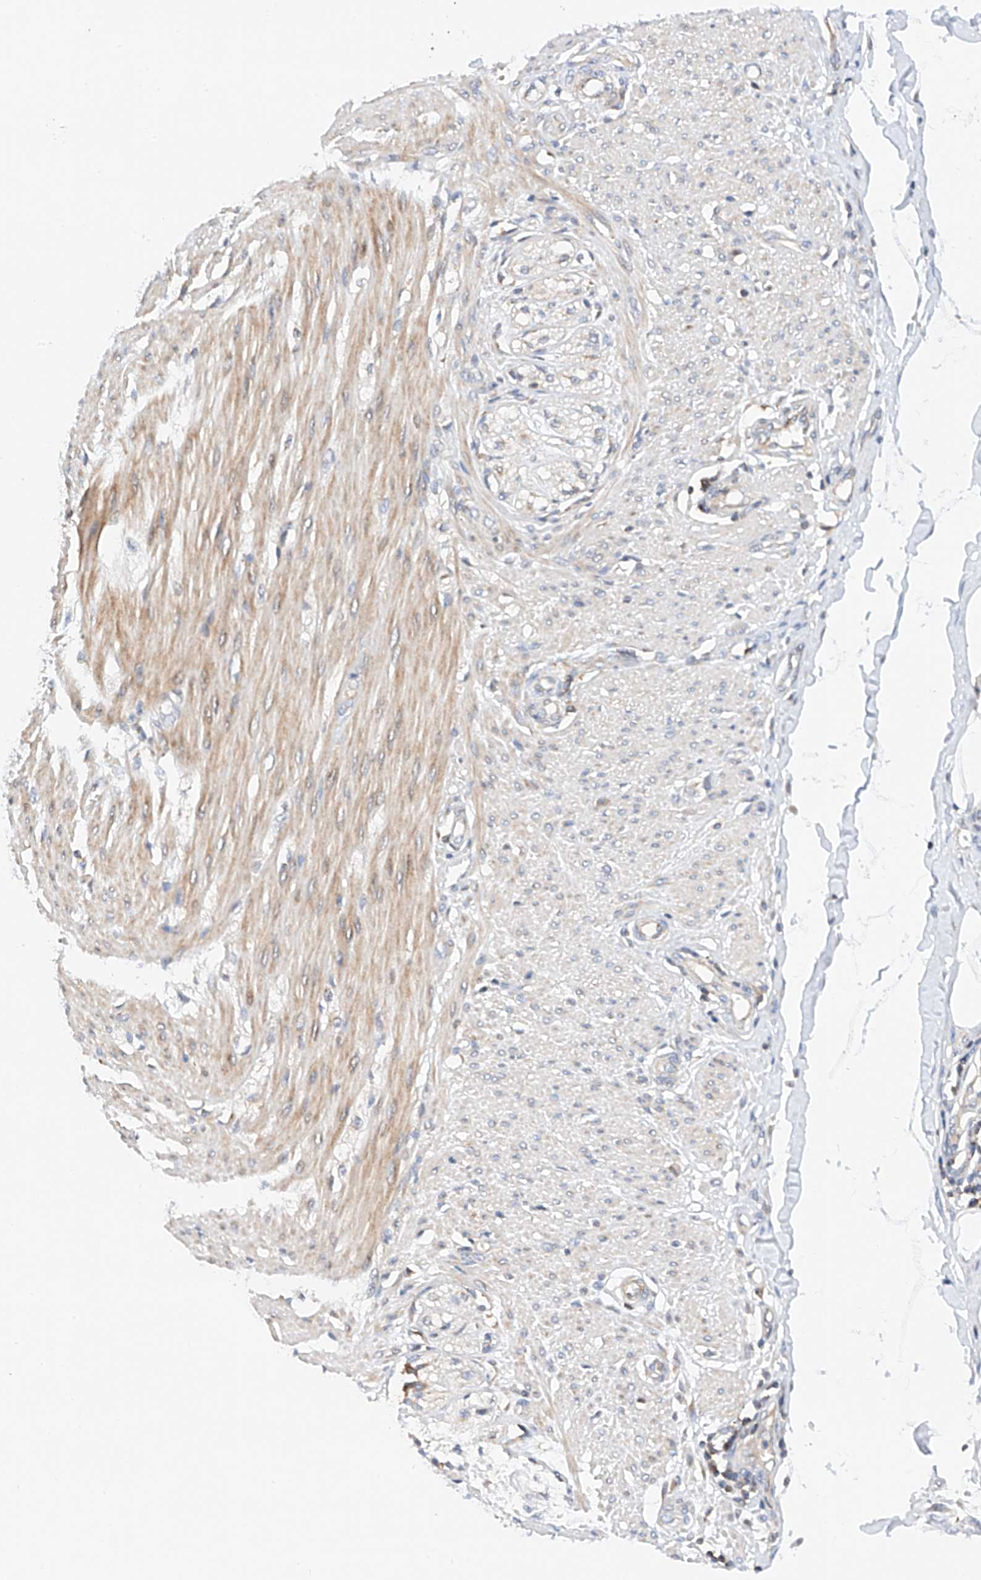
{"staining": {"intensity": "weak", "quantity": ">75%", "location": "cytoplasmic/membranous"}, "tissue": "smooth muscle", "cell_type": "Smooth muscle cells", "image_type": "normal", "snomed": [{"axis": "morphology", "description": "Normal tissue, NOS"}, {"axis": "morphology", "description": "Adenocarcinoma, NOS"}, {"axis": "topography", "description": "Colon"}, {"axis": "topography", "description": "Peripheral nerve tissue"}], "caption": "Smooth muscle stained with immunohistochemistry (IHC) demonstrates weak cytoplasmic/membranous expression in approximately >75% of smooth muscle cells. (DAB = brown stain, brightfield microscopy at high magnification).", "gene": "MFN2", "patient": {"sex": "male", "age": 14}}